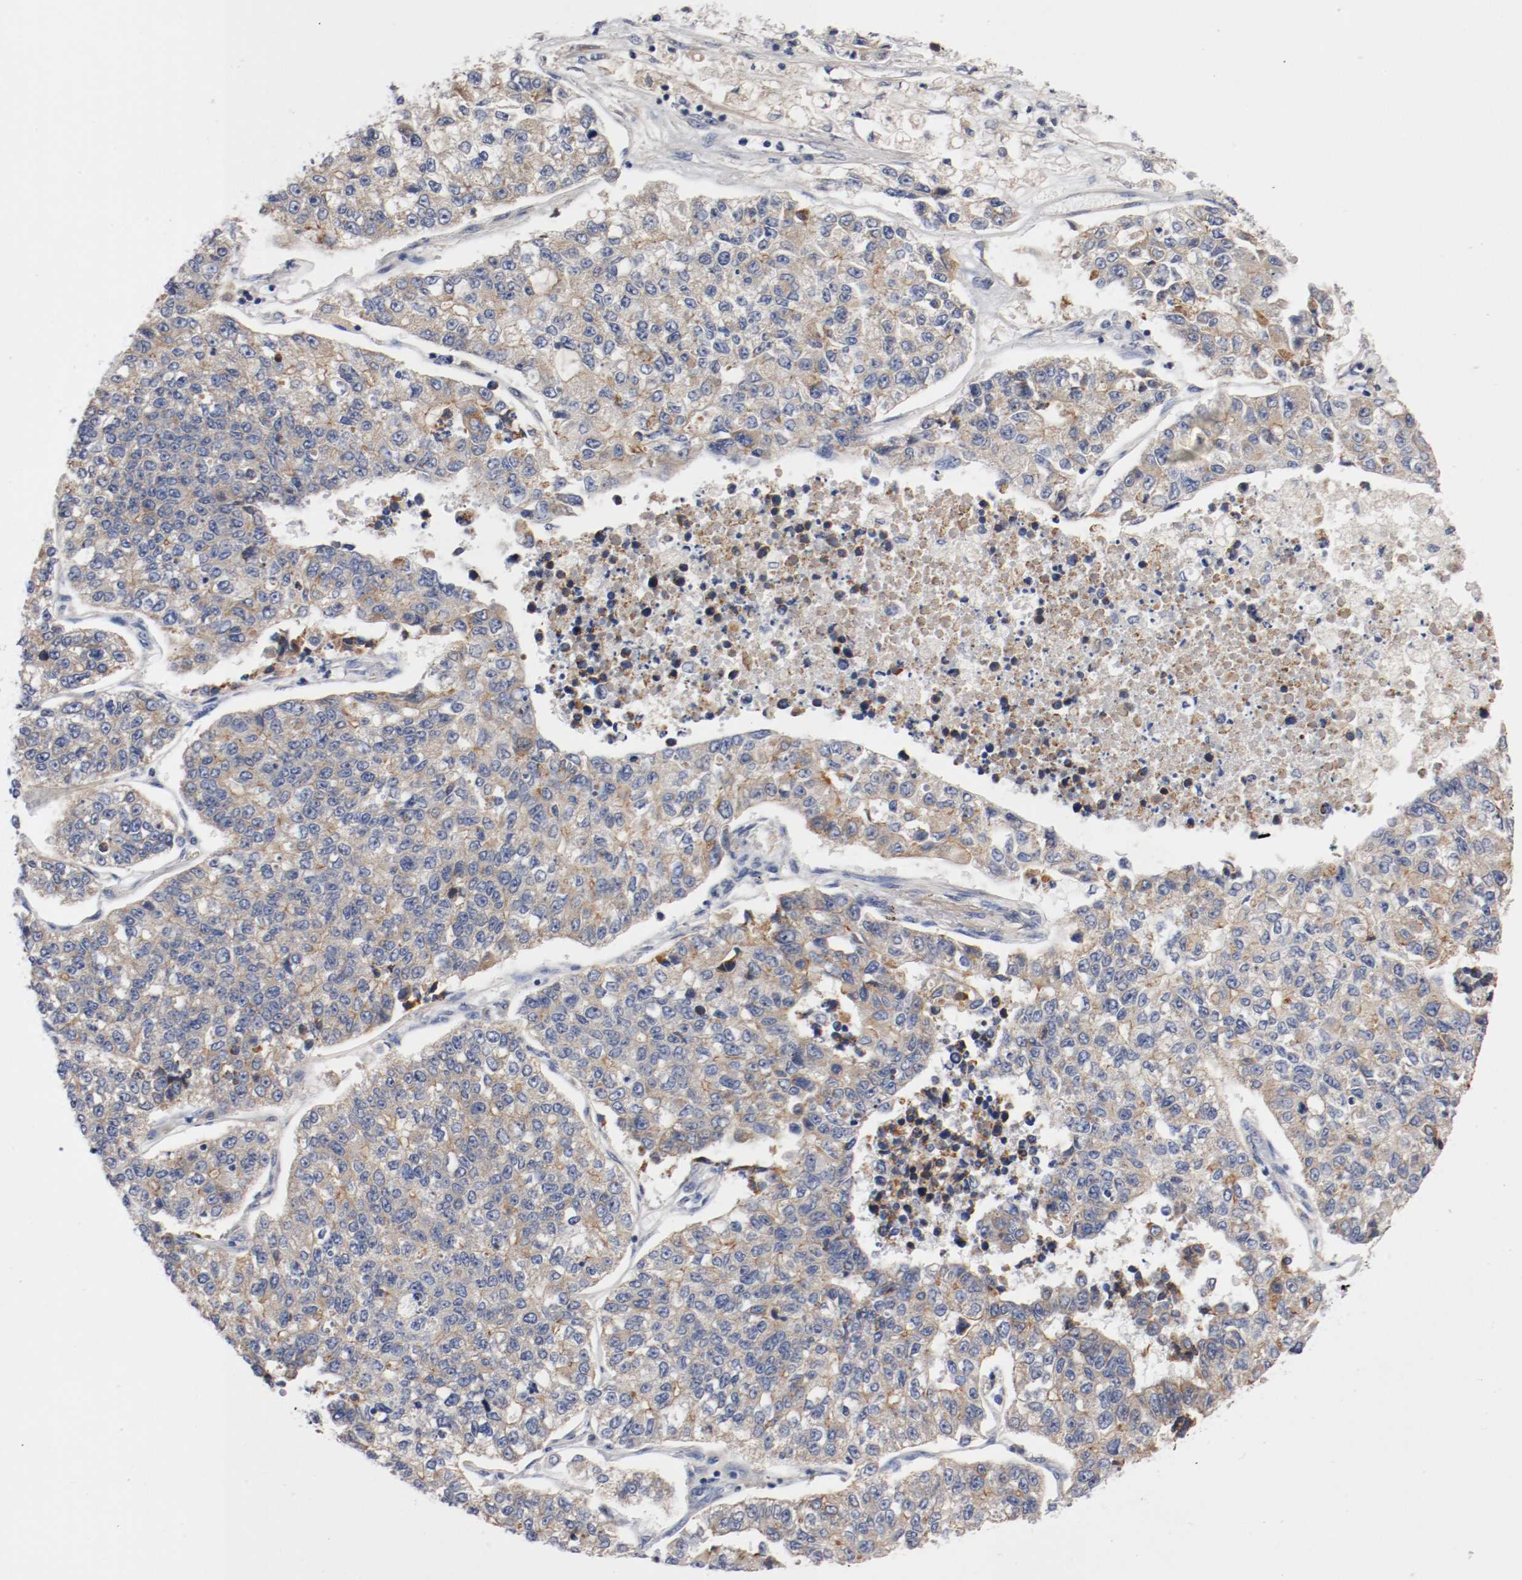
{"staining": {"intensity": "weak", "quantity": "25%-75%", "location": "cytoplasmic/membranous"}, "tissue": "lung cancer", "cell_type": "Tumor cells", "image_type": "cancer", "snomed": [{"axis": "morphology", "description": "Adenocarcinoma, NOS"}, {"axis": "topography", "description": "Lung"}], "caption": "This is a photomicrograph of IHC staining of lung adenocarcinoma, which shows weak expression in the cytoplasmic/membranous of tumor cells.", "gene": "PCSK6", "patient": {"sex": "male", "age": 49}}